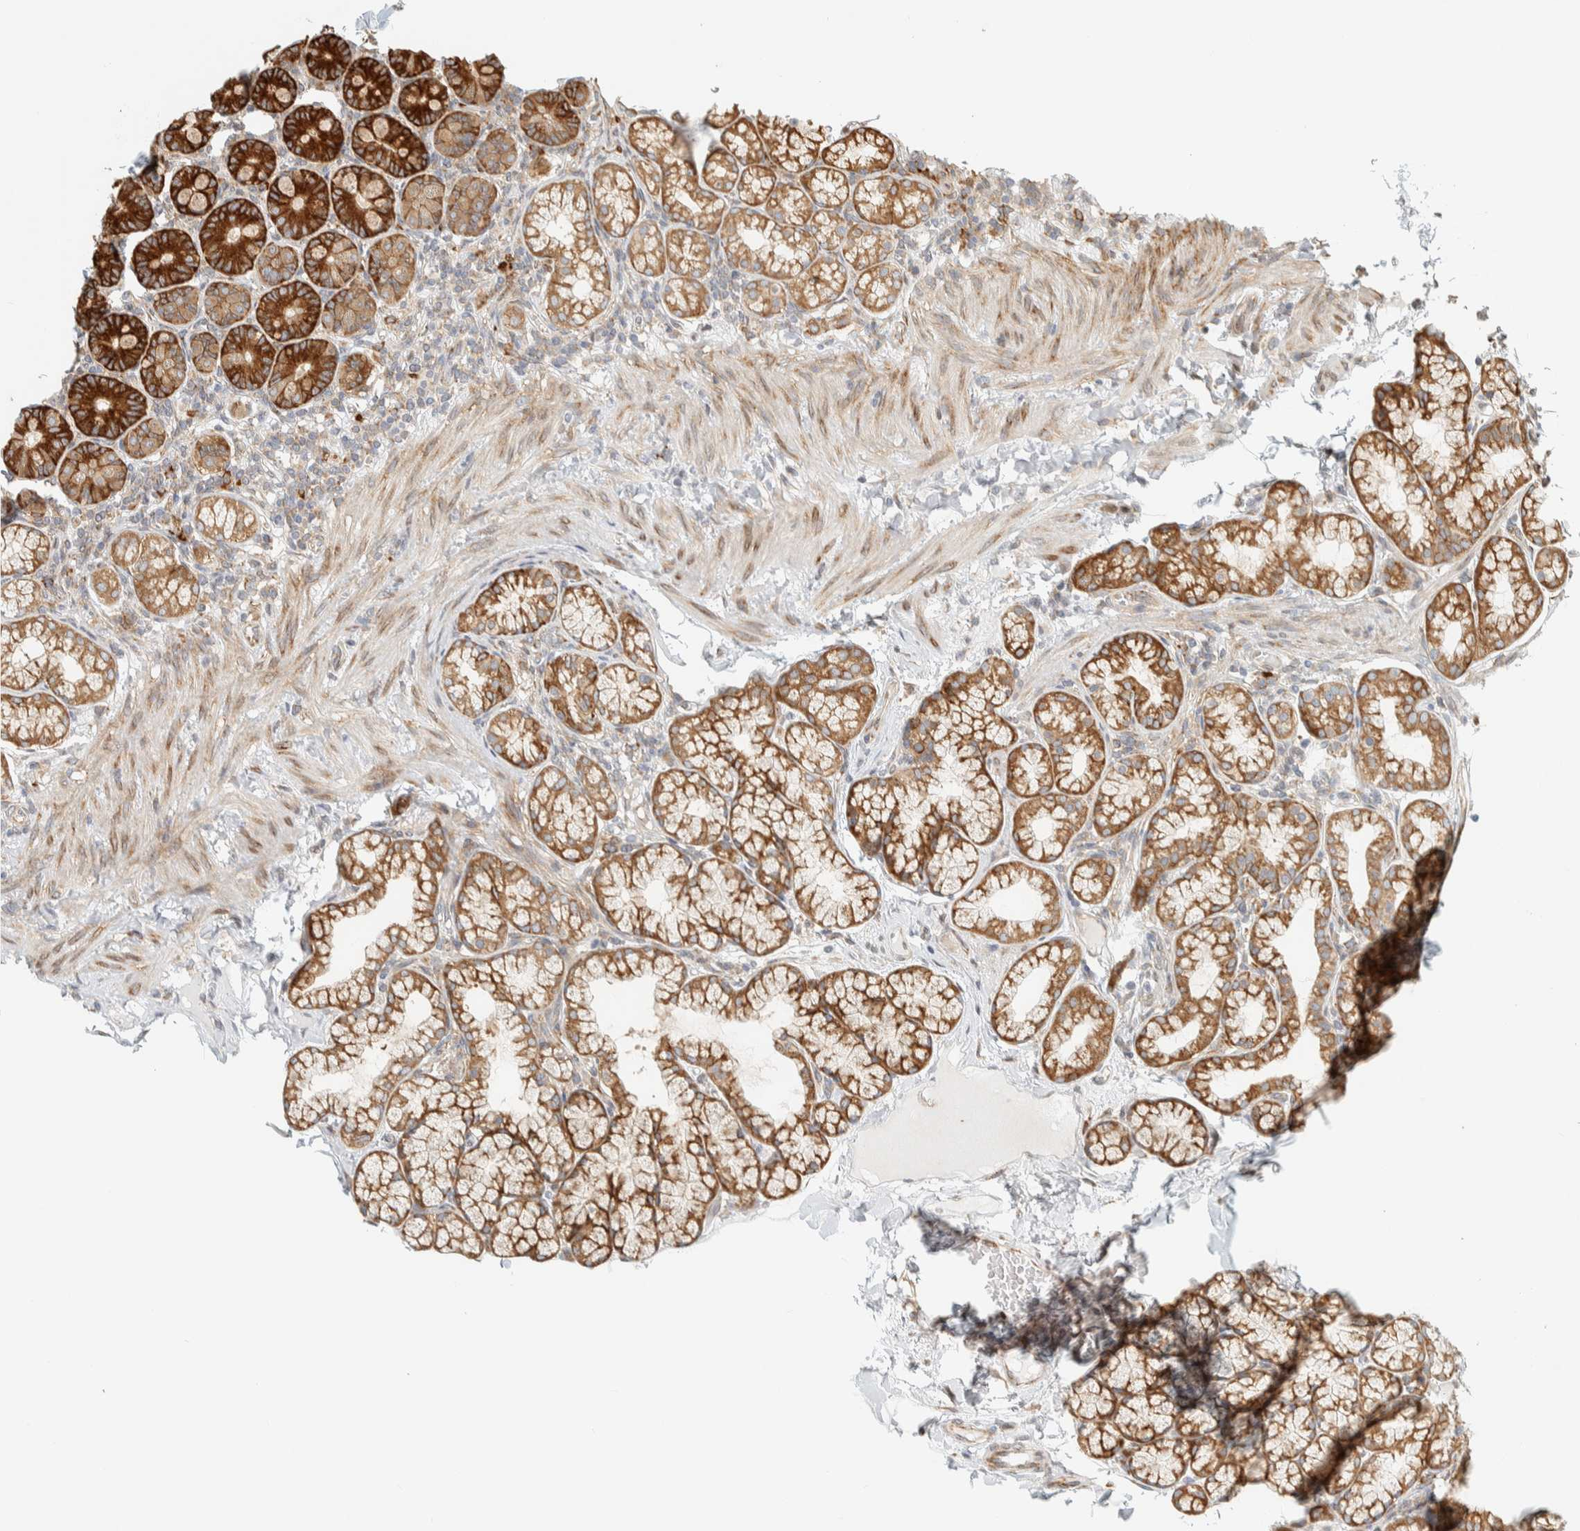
{"staining": {"intensity": "strong", "quantity": ">75%", "location": "cytoplasmic/membranous"}, "tissue": "duodenum", "cell_type": "Glandular cells", "image_type": "normal", "snomed": [{"axis": "morphology", "description": "Normal tissue, NOS"}, {"axis": "topography", "description": "Duodenum"}], "caption": "This micrograph exhibits immunohistochemistry staining of unremarkable human duodenum, with high strong cytoplasmic/membranous expression in about >75% of glandular cells.", "gene": "LLGL2", "patient": {"sex": "male", "age": 50}}